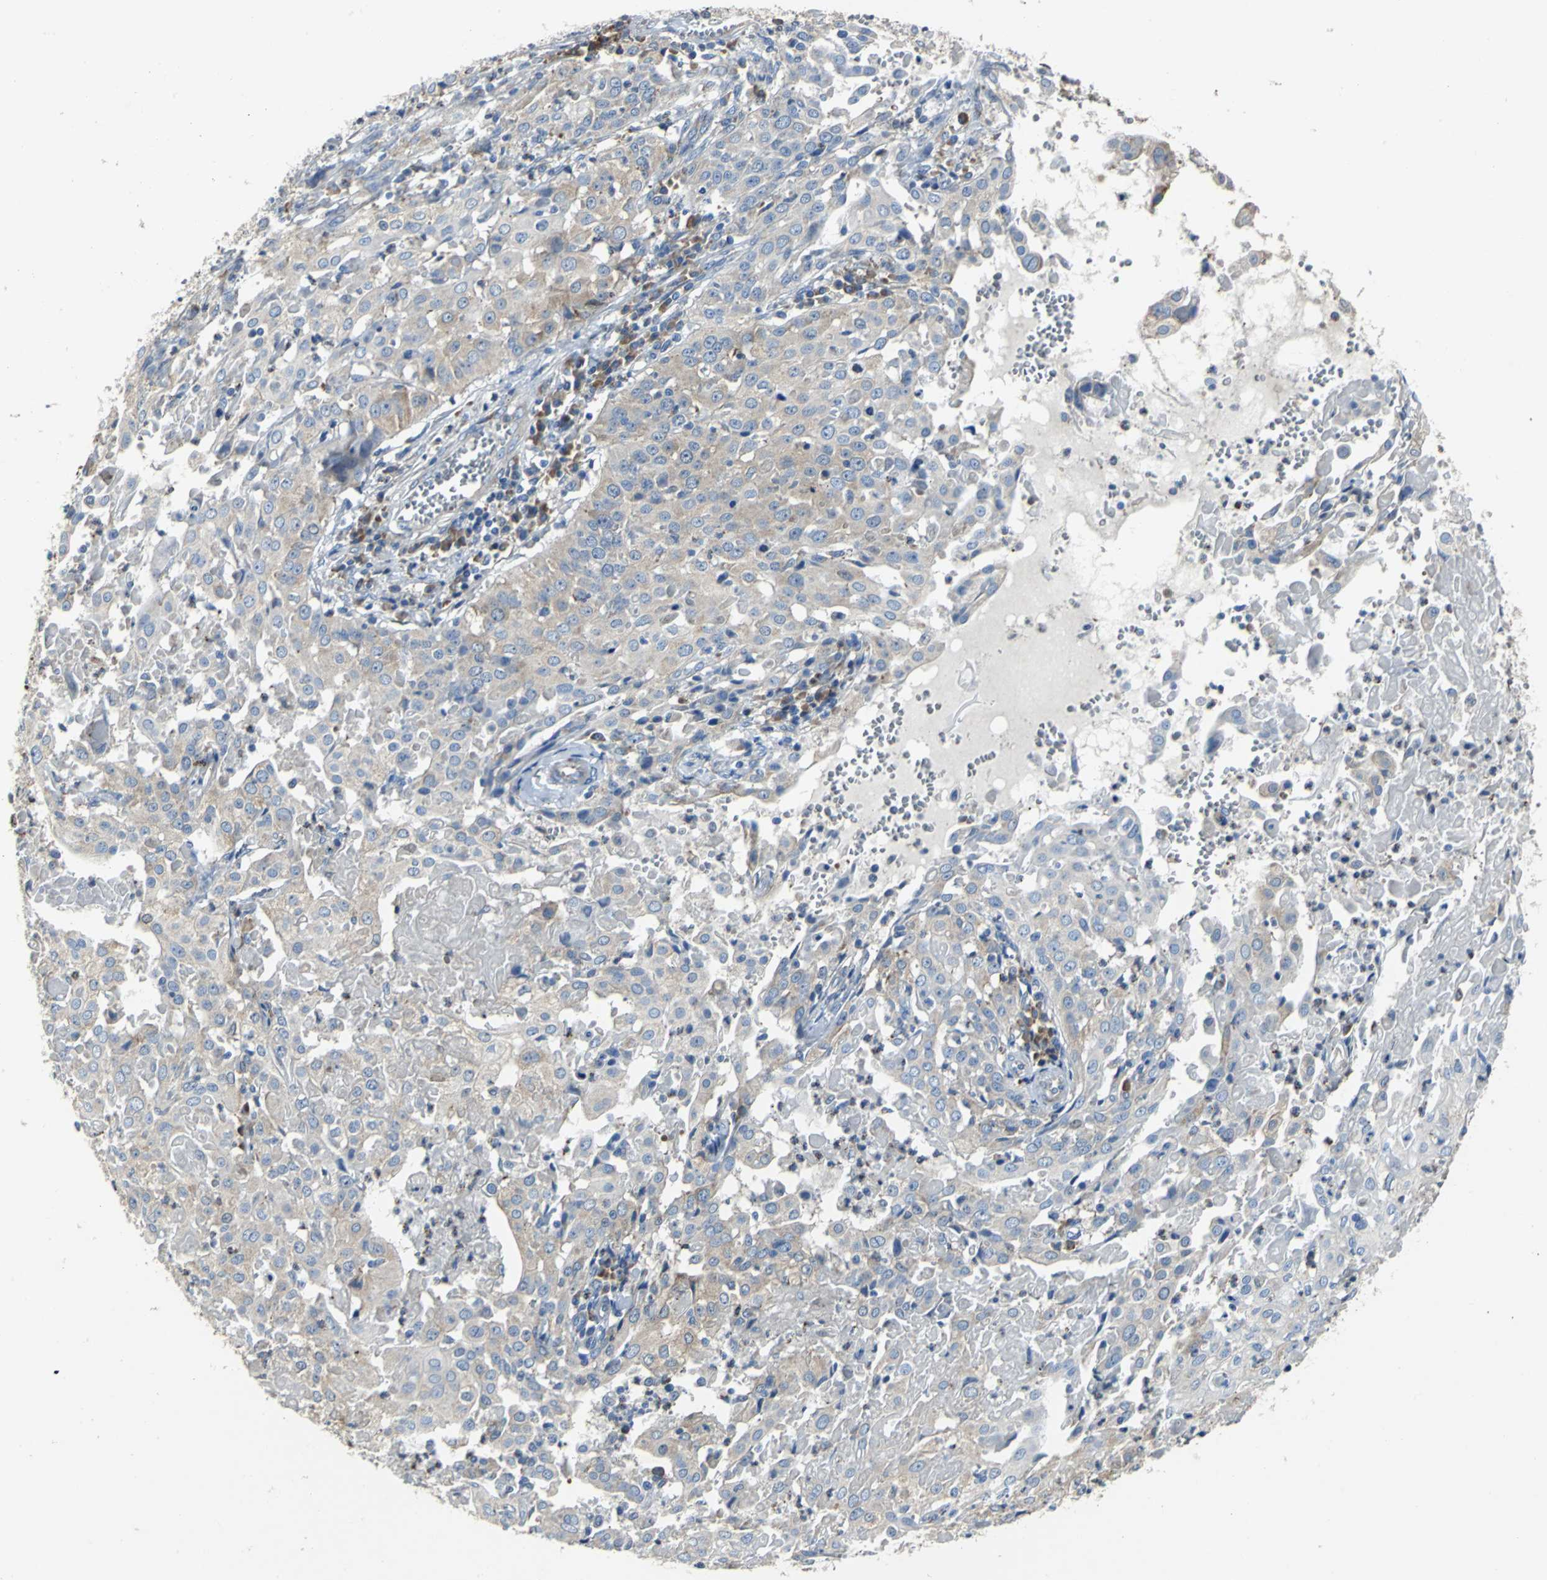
{"staining": {"intensity": "weak", "quantity": ">75%", "location": "cytoplasmic/membranous"}, "tissue": "cervical cancer", "cell_type": "Tumor cells", "image_type": "cancer", "snomed": [{"axis": "morphology", "description": "Squamous cell carcinoma, NOS"}, {"axis": "topography", "description": "Cervix"}], "caption": "Tumor cells show low levels of weak cytoplasmic/membranous staining in approximately >75% of cells in squamous cell carcinoma (cervical).", "gene": "EIF5A", "patient": {"sex": "female", "age": 39}}